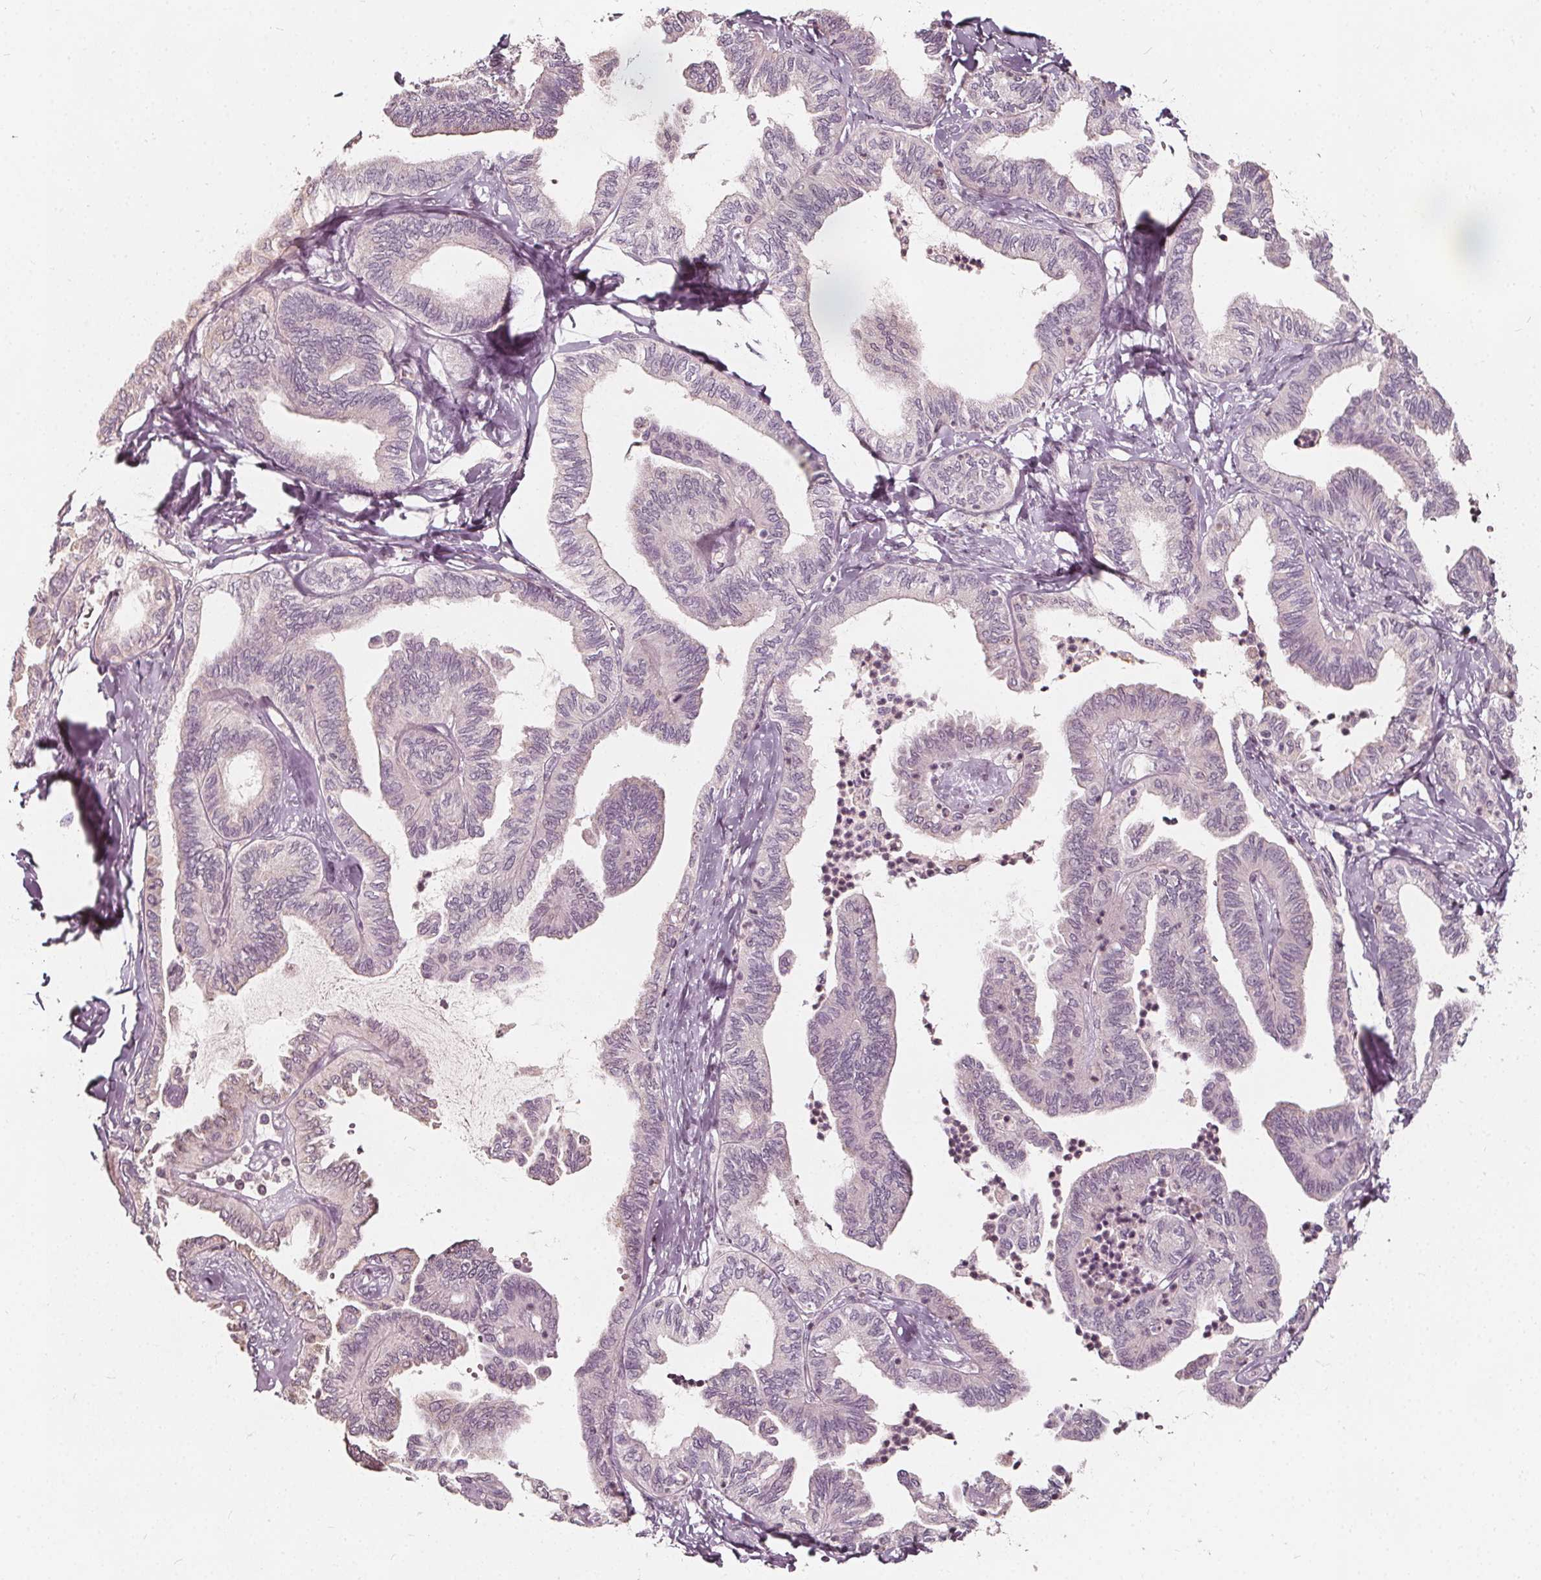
{"staining": {"intensity": "negative", "quantity": "none", "location": "none"}, "tissue": "ovarian cancer", "cell_type": "Tumor cells", "image_type": "cancer", "snomed": [{"axis": "morphology", "description": "Carcinoma, endometroid"}, {"axis": "topography", "description": "Ovary"}], "caption": "This is an immunohistochemistry (IHC) histopathology image of human ovarian cancer. There is no expression in tumor cells.", "gene": "NPC1L1", "patient": {"sex": "female", "age": 70}}